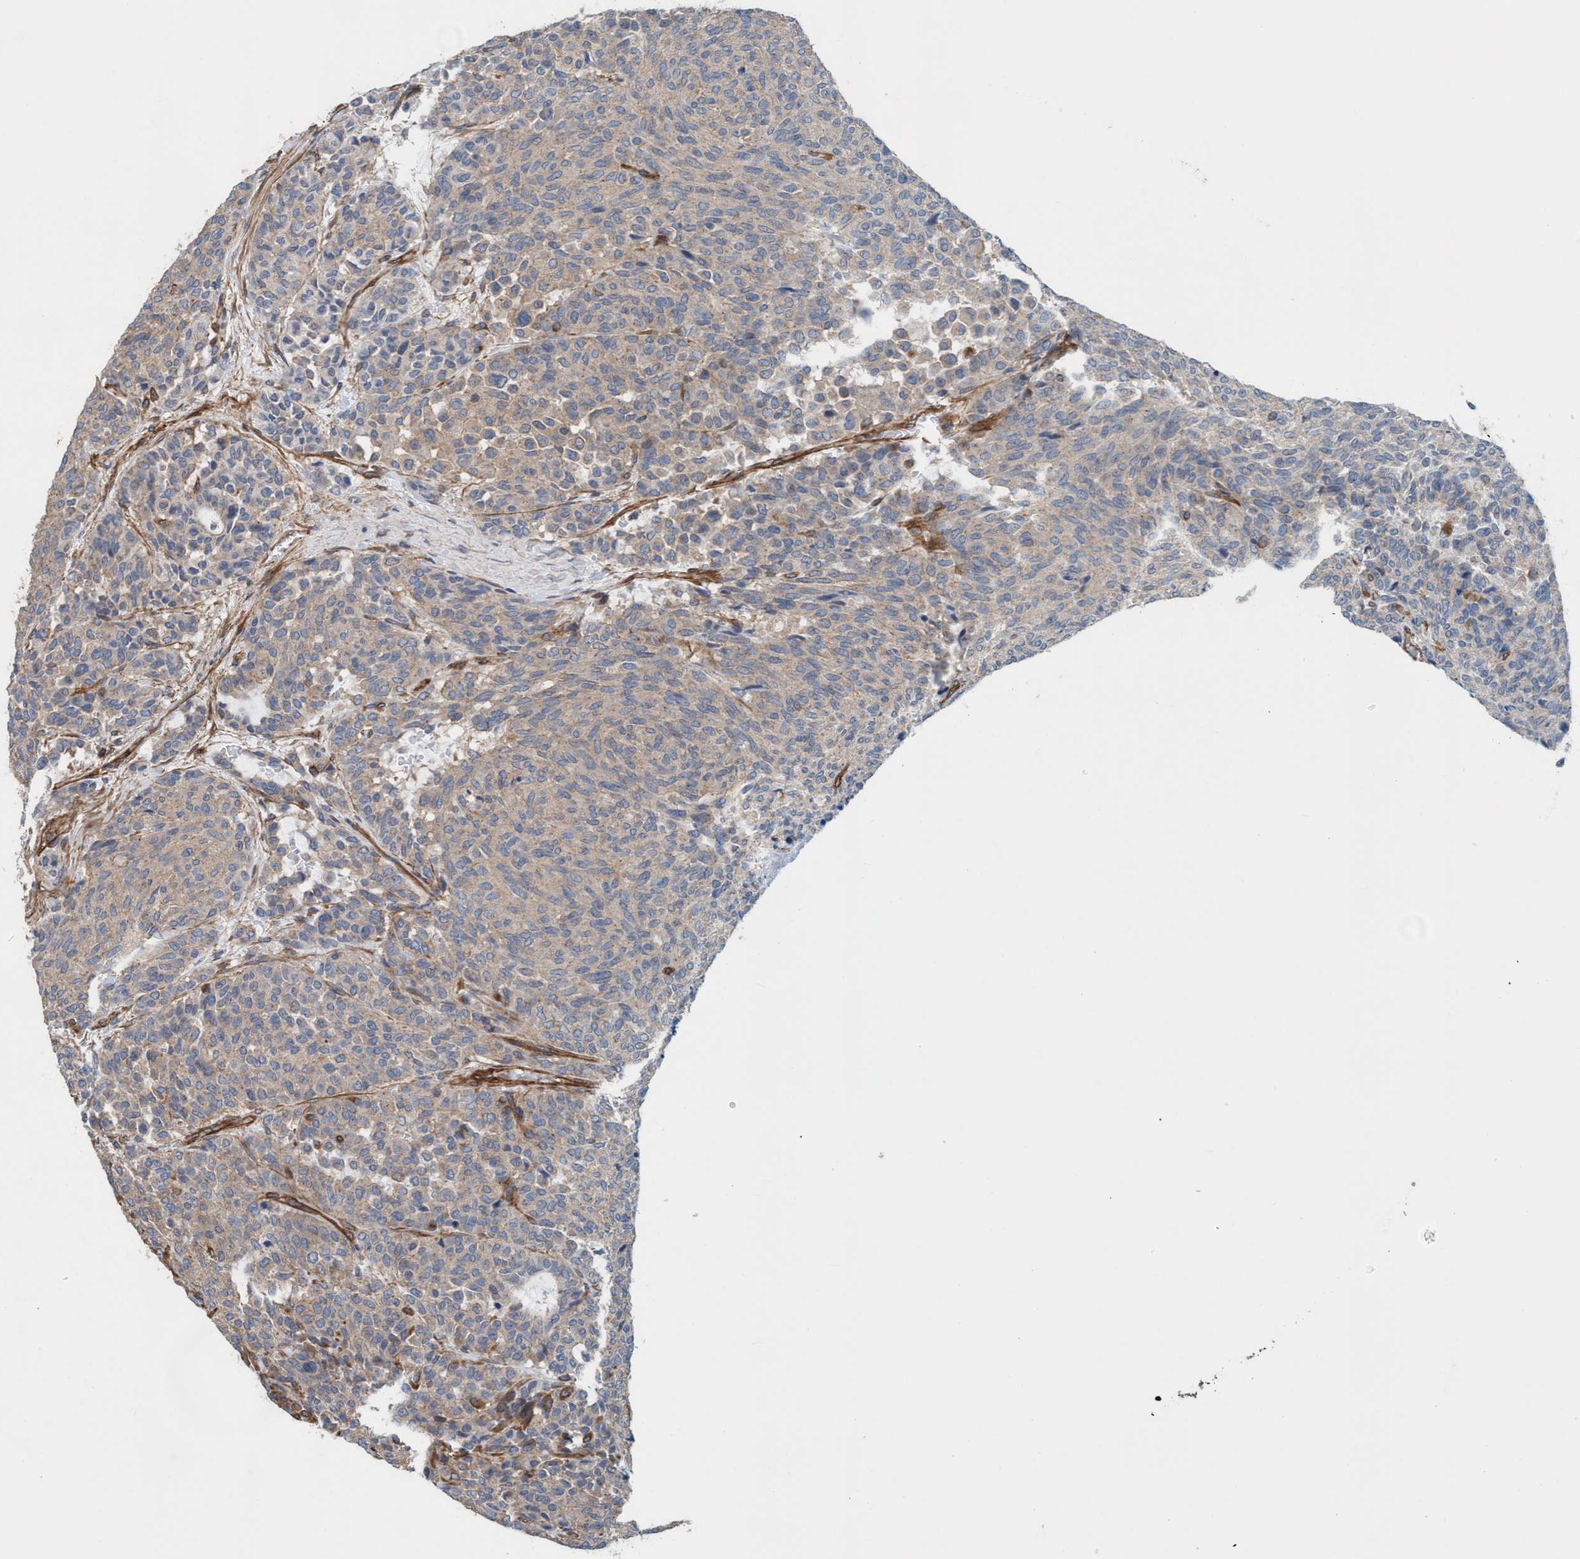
{"staining": {"intensity": "negative", "quantity": "none", "location": "none"}, "tissue": "carcinoid", "cell_type": "Tumor cells", "image_type": "cancer", "snomed": [{"axis": "morphology", "description": "Carcinoid, malignant, NOS"}, {"axis": "topography", "description": "Pancreas"}], "caption": "Photomicrograph shows no significant protein staining in tumor cells of carcinoid (malignant).", "gene": "STXBP4", "patient": {"sex": "female", "age": 54}}